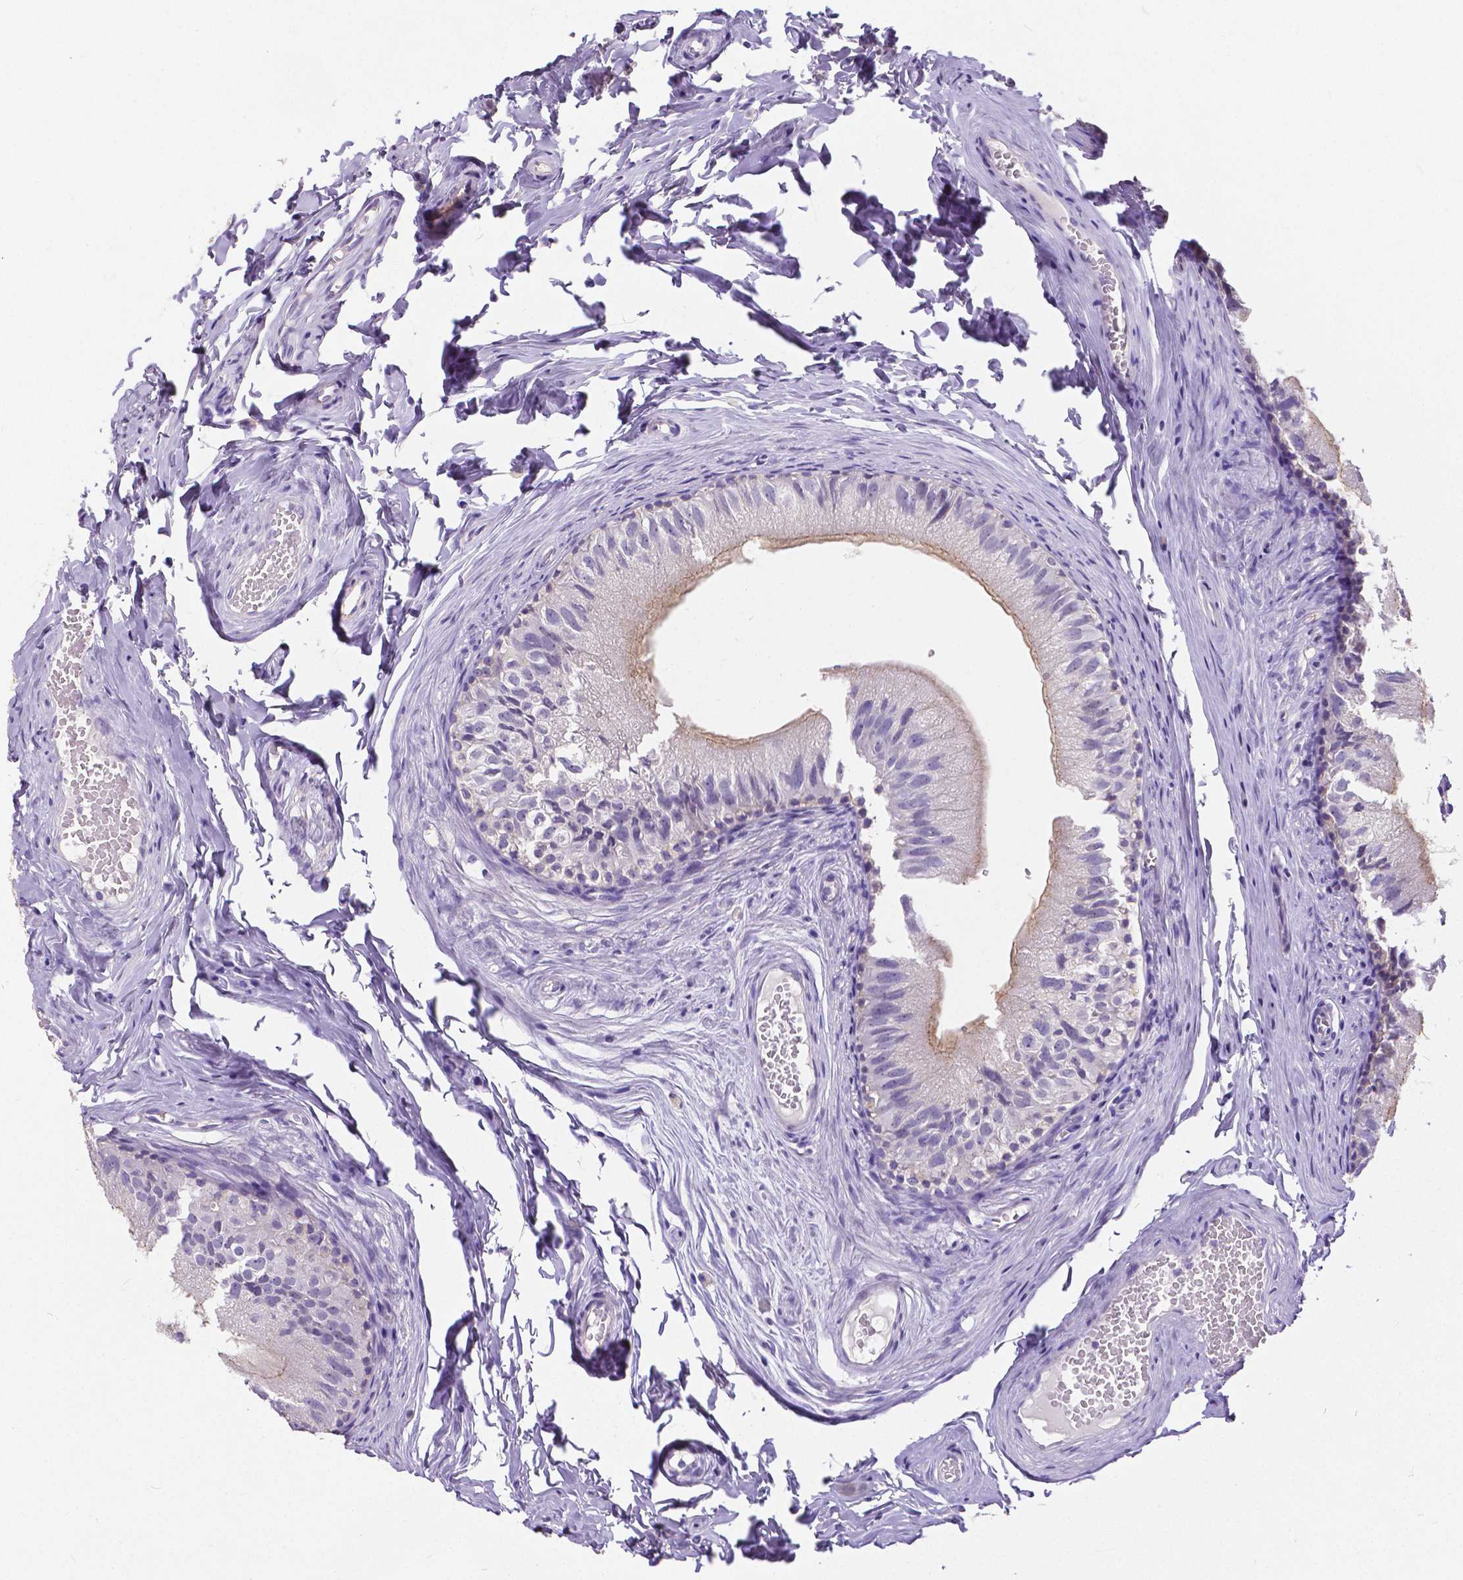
{"staining": {"intensity": "moderate", "quantity": ">75%", "location": "cytoplasmic/membranous"}, "tissue": "epididymis", "cell_type": "Glandular cells", "image_type": "normal", "snomed": [{"axis": "morphology", "description": "Normal tissue, NOS"}, {"axis": "topography", "description": "Epididymis"}], "caption": "High-power microscopy captured an immunohistochemistry image of normal epididymis, revealing moderate cytoplasmic/membranous positivity in about >75% of glandular cells. Using DAB (3,3'-diaminobenzidine) (brown) and hematoxylin (blue) stains, captured at high magnification using brightfield microscopy.", "gene": "OCLN", "patient": {"sex": "male", "age": 45}}